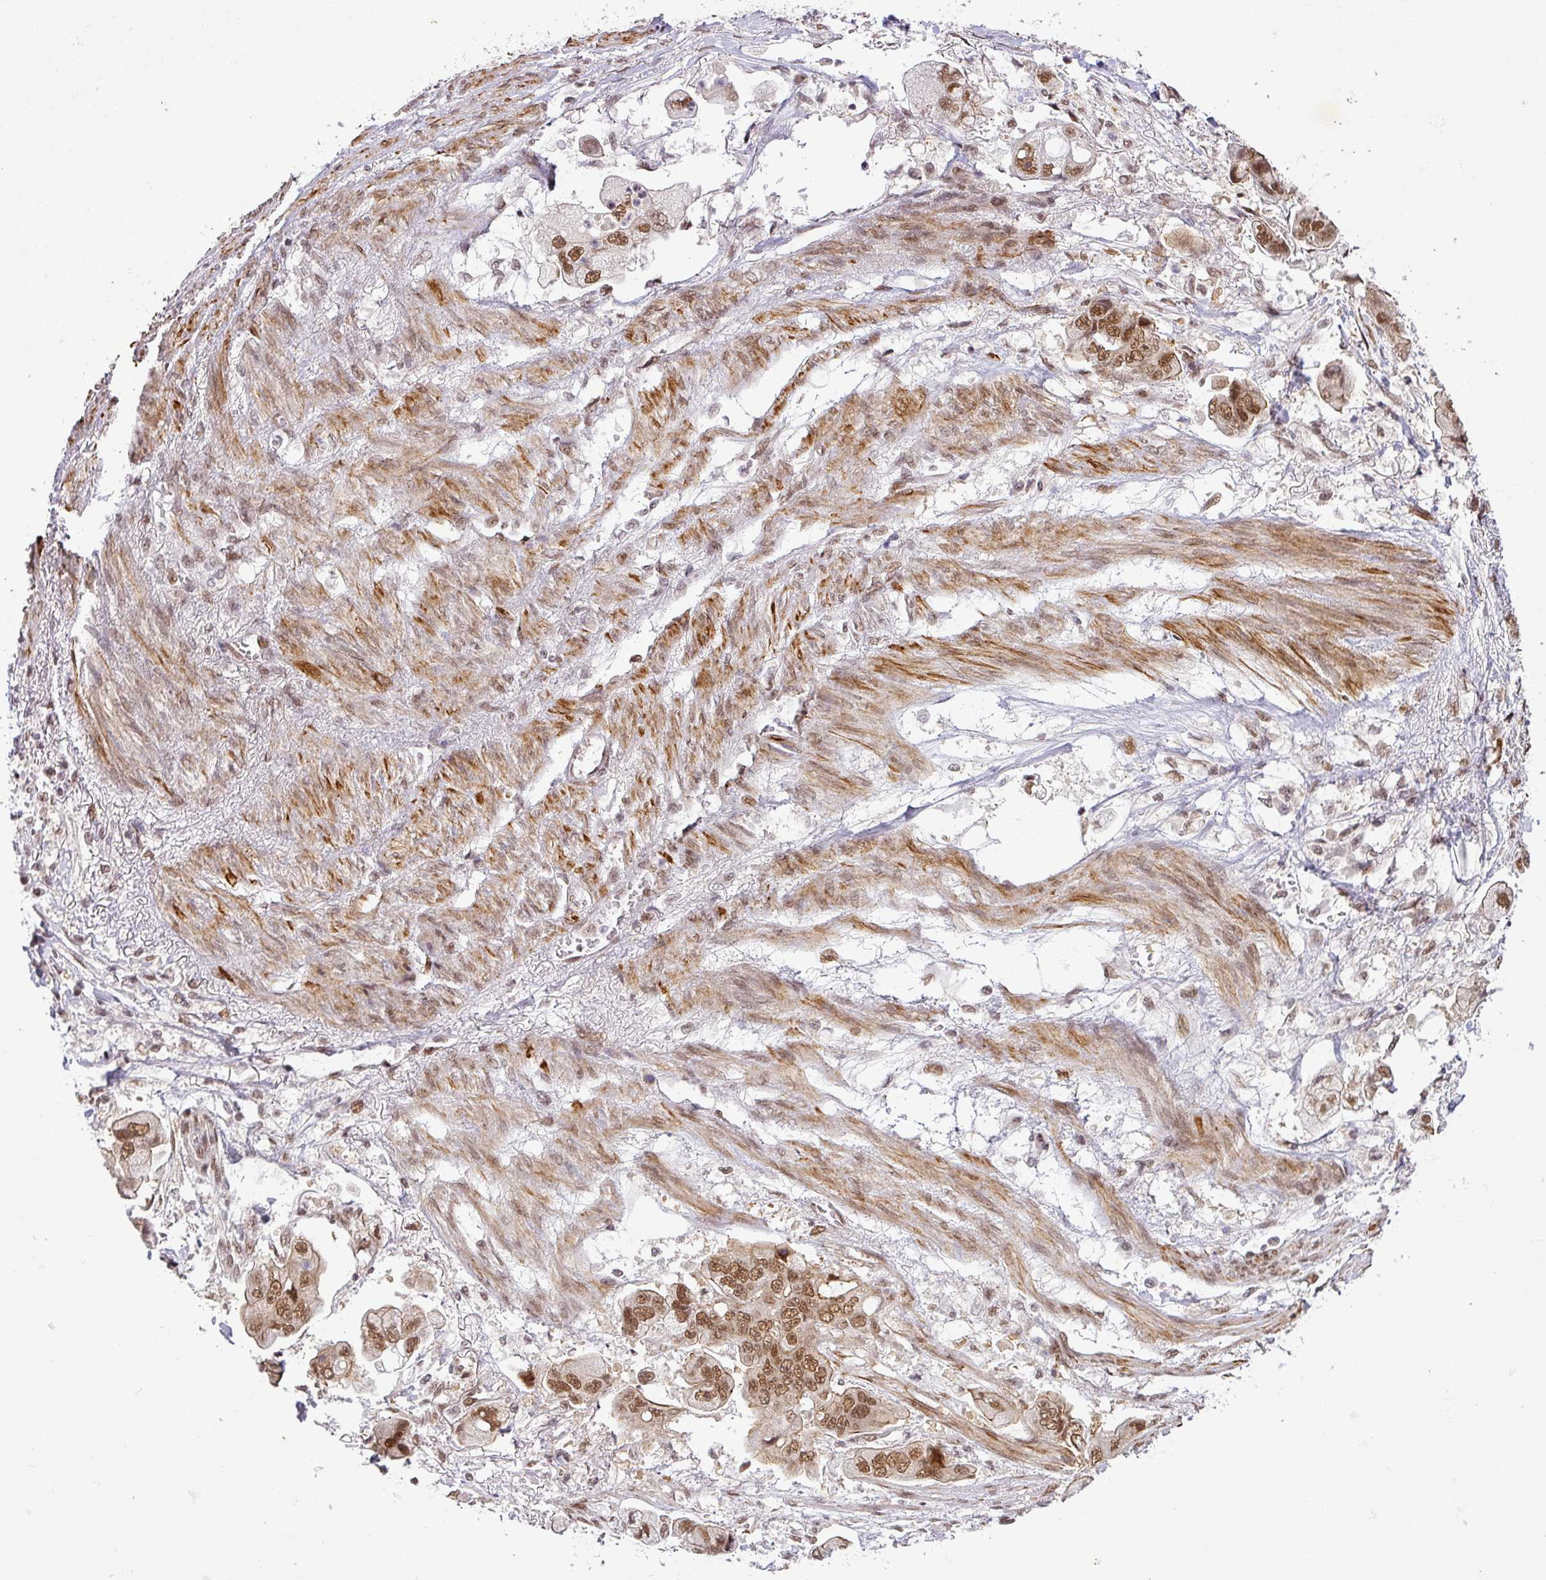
{"staining": {"intensity": "strong", "quantity": ">75%", "location": "cytoplasmic/membranous,nuclear"}, "tissue": "stomach cancer", "cell_type": "Tumor cells", "image_type": "cancer", "snomed": [{"axis": "morphology", "description": "Adenocarcinoma, NOS"}, {"axis": "topography", "description": "Stomach"}], "caption": "Strong cytoplasmic/membranous and nuclear protein staining is appreciated in about >75% of tumor cells in adenocarcinoma (stomach). (IHC, brightfield microscopy, high magnification).", "gene": "SRSF2", "patient": {"sex": "male", "age": 62}}